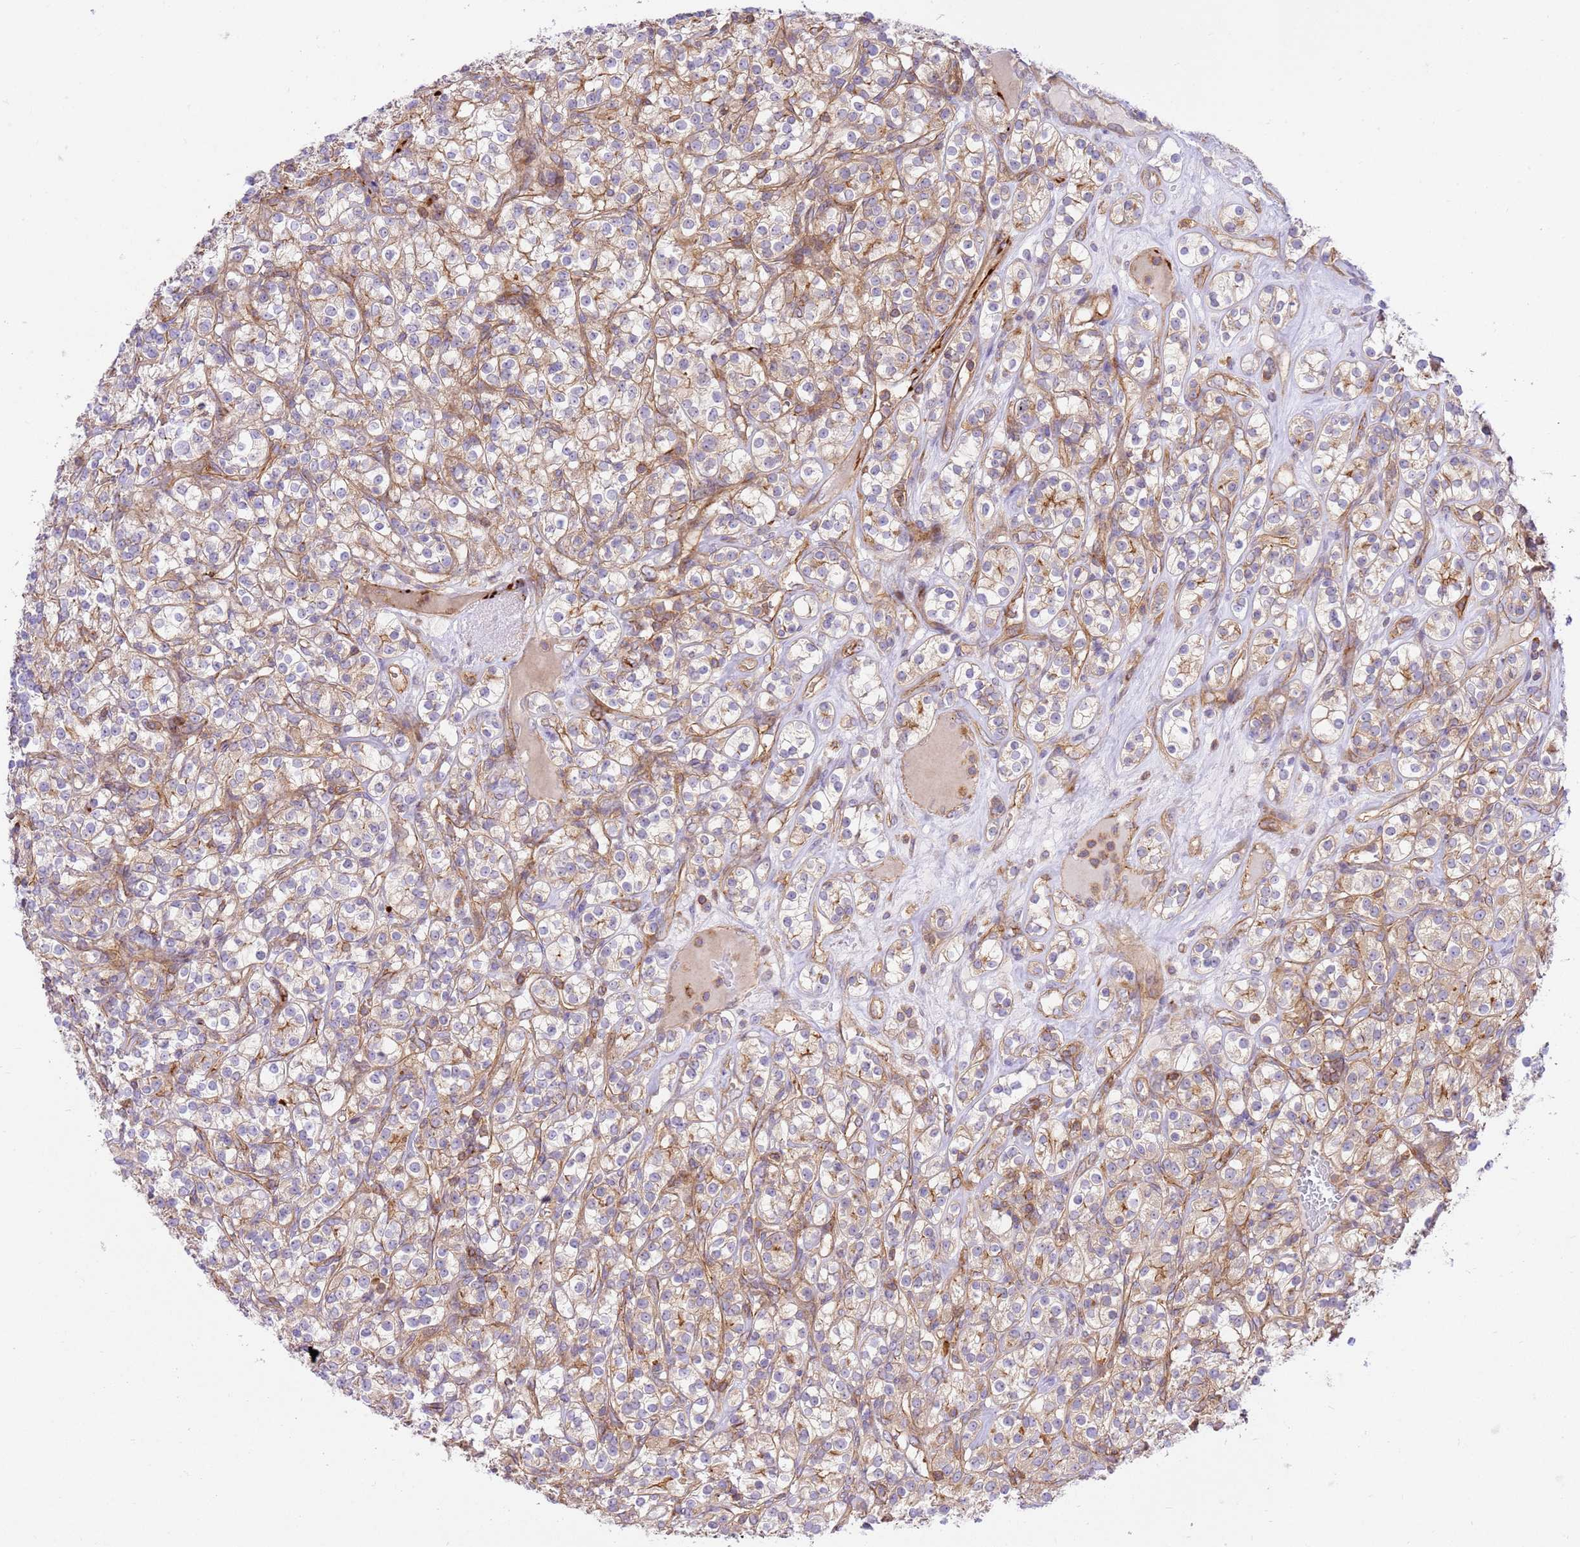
{"staining": {"intensity": "weak", "quantity": ">75%", "location": "cytoplasmic/membranous"}, "tissue": "renal cancer", "cell_type": "Tumor cells", "image_type": "cancer", "snomed": [{"axis": "morphology", "description": "Adenocarcinoma, NOS"}, {"axis": "topography", "description": "Kidney"}], "caption": "Adenocarcinoma (renal) stained with a protein marker reveals weak staining in tumor cells.", "gene": "EFCAB8", "patient": {"sex": "male", "age": 77}}